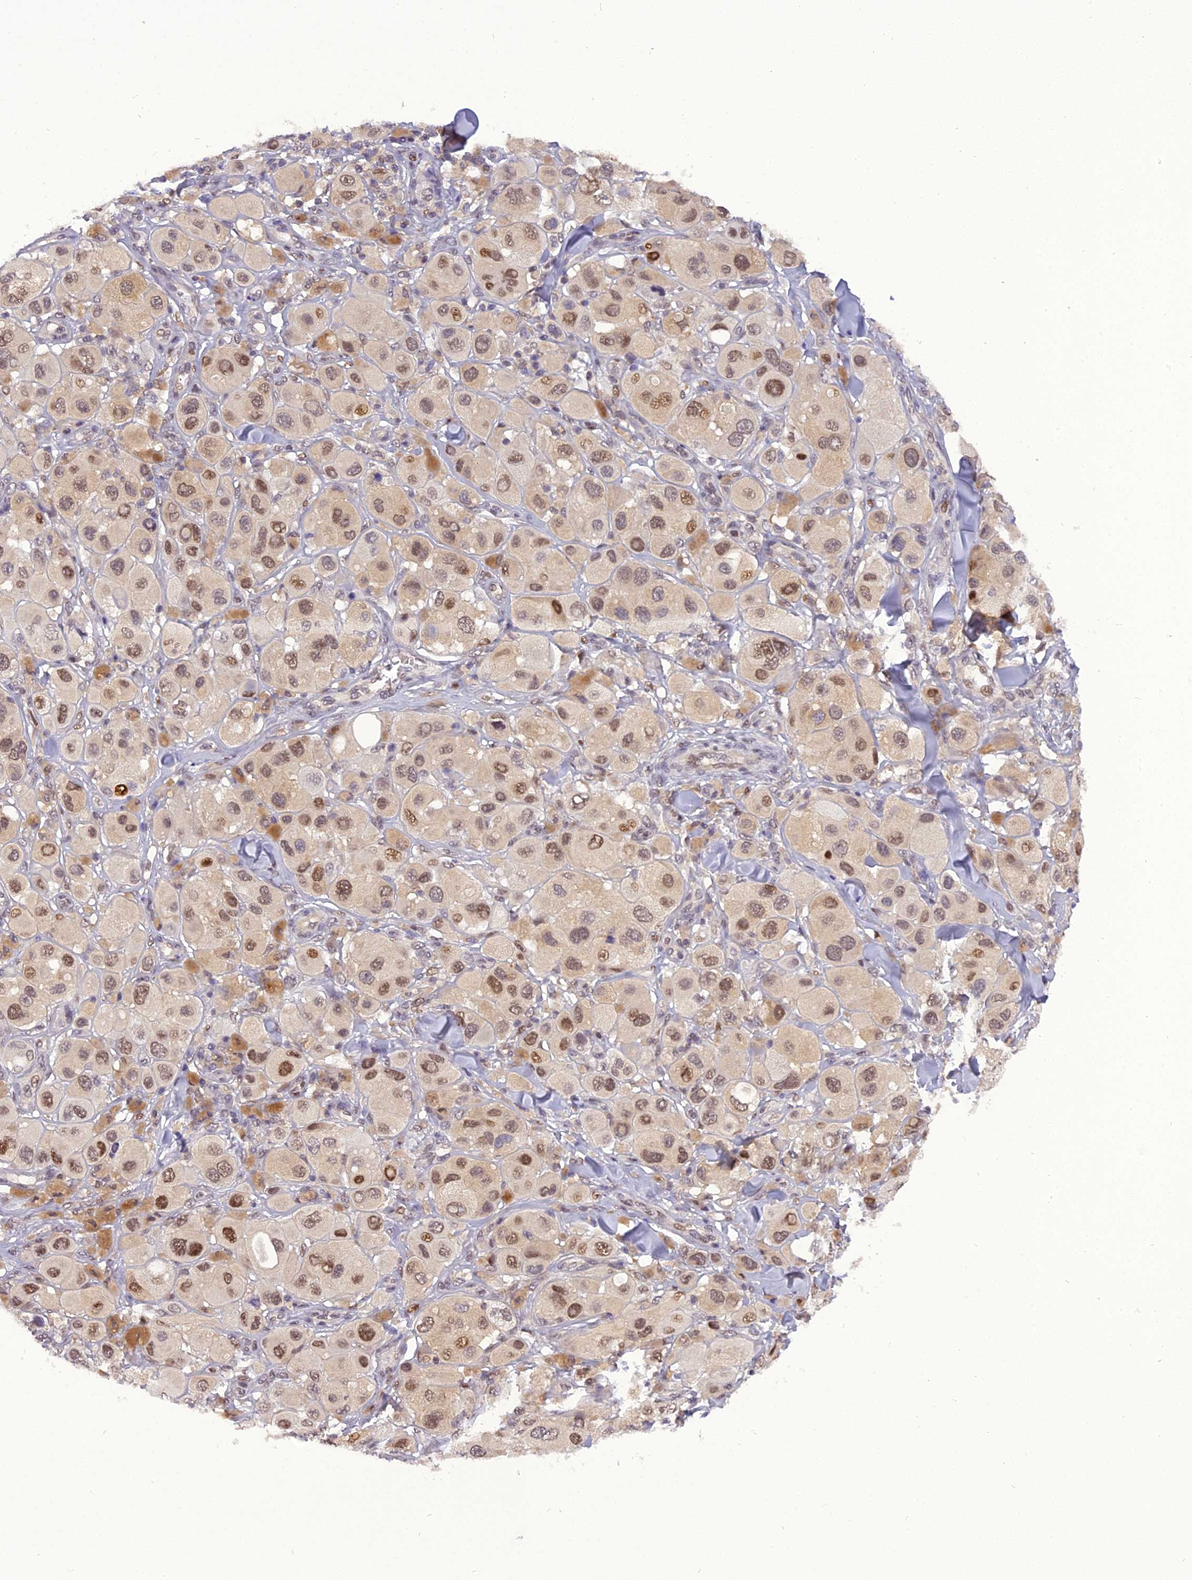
{"staining": {"intensity": "moderate", "quantity": ">75%", "location": "nuclear"}, "tissue": "melanoma", "cell_type": "Tumor cells", "image_type": "cancer", "snomed": [{"axis": "morphology", "description": "Malignant melanoma, Metastatic site"}, {"axis": "topography", "description": "Skin"}], "caption": "Malignant melanoma (metastatic site) tissue displays moderate nuclear expression in about >75% of tumor cells, visualized by immunohistochemistry.", "gene": "RABGGTA", "patient": {"sex": "male", "age": 41}}